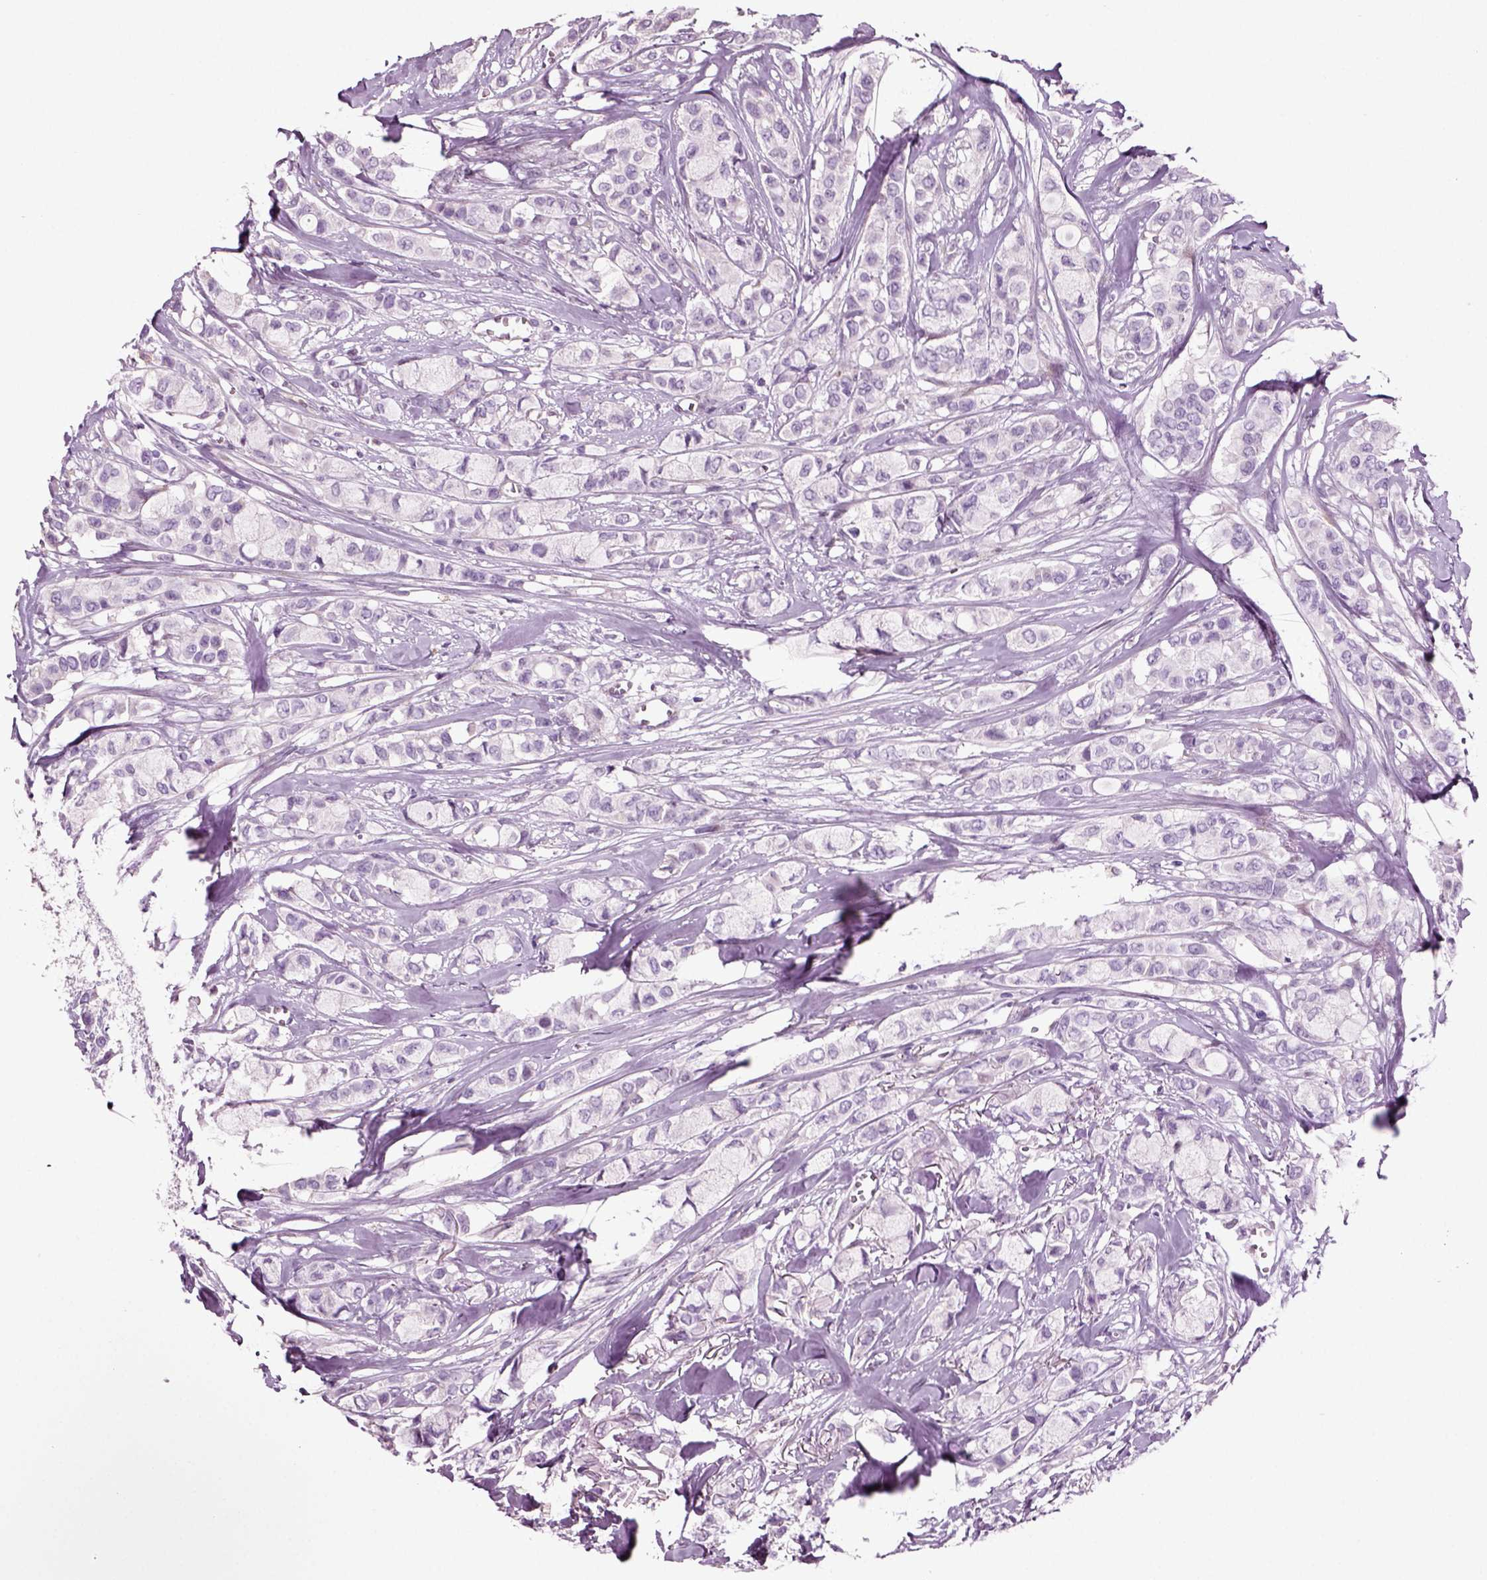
{"staining": {"intensity": "negative", "quantity": "none", "location": "none"}, "tissue": "breast cancer", "cell_type": "Tumor cells", "image_type": "cancer", "snomed": [{"axis": "morphology", "description": "Duct carcinoma"}, {"axis": "topography", "description": "Breast"}], "caption": "IHC of human breast cancer (infiltrating ductal carcinoma) exhibits no expression in tumor cells.", "gene": "ARID3A", "patient": {"sex": "female", "age": 85}}